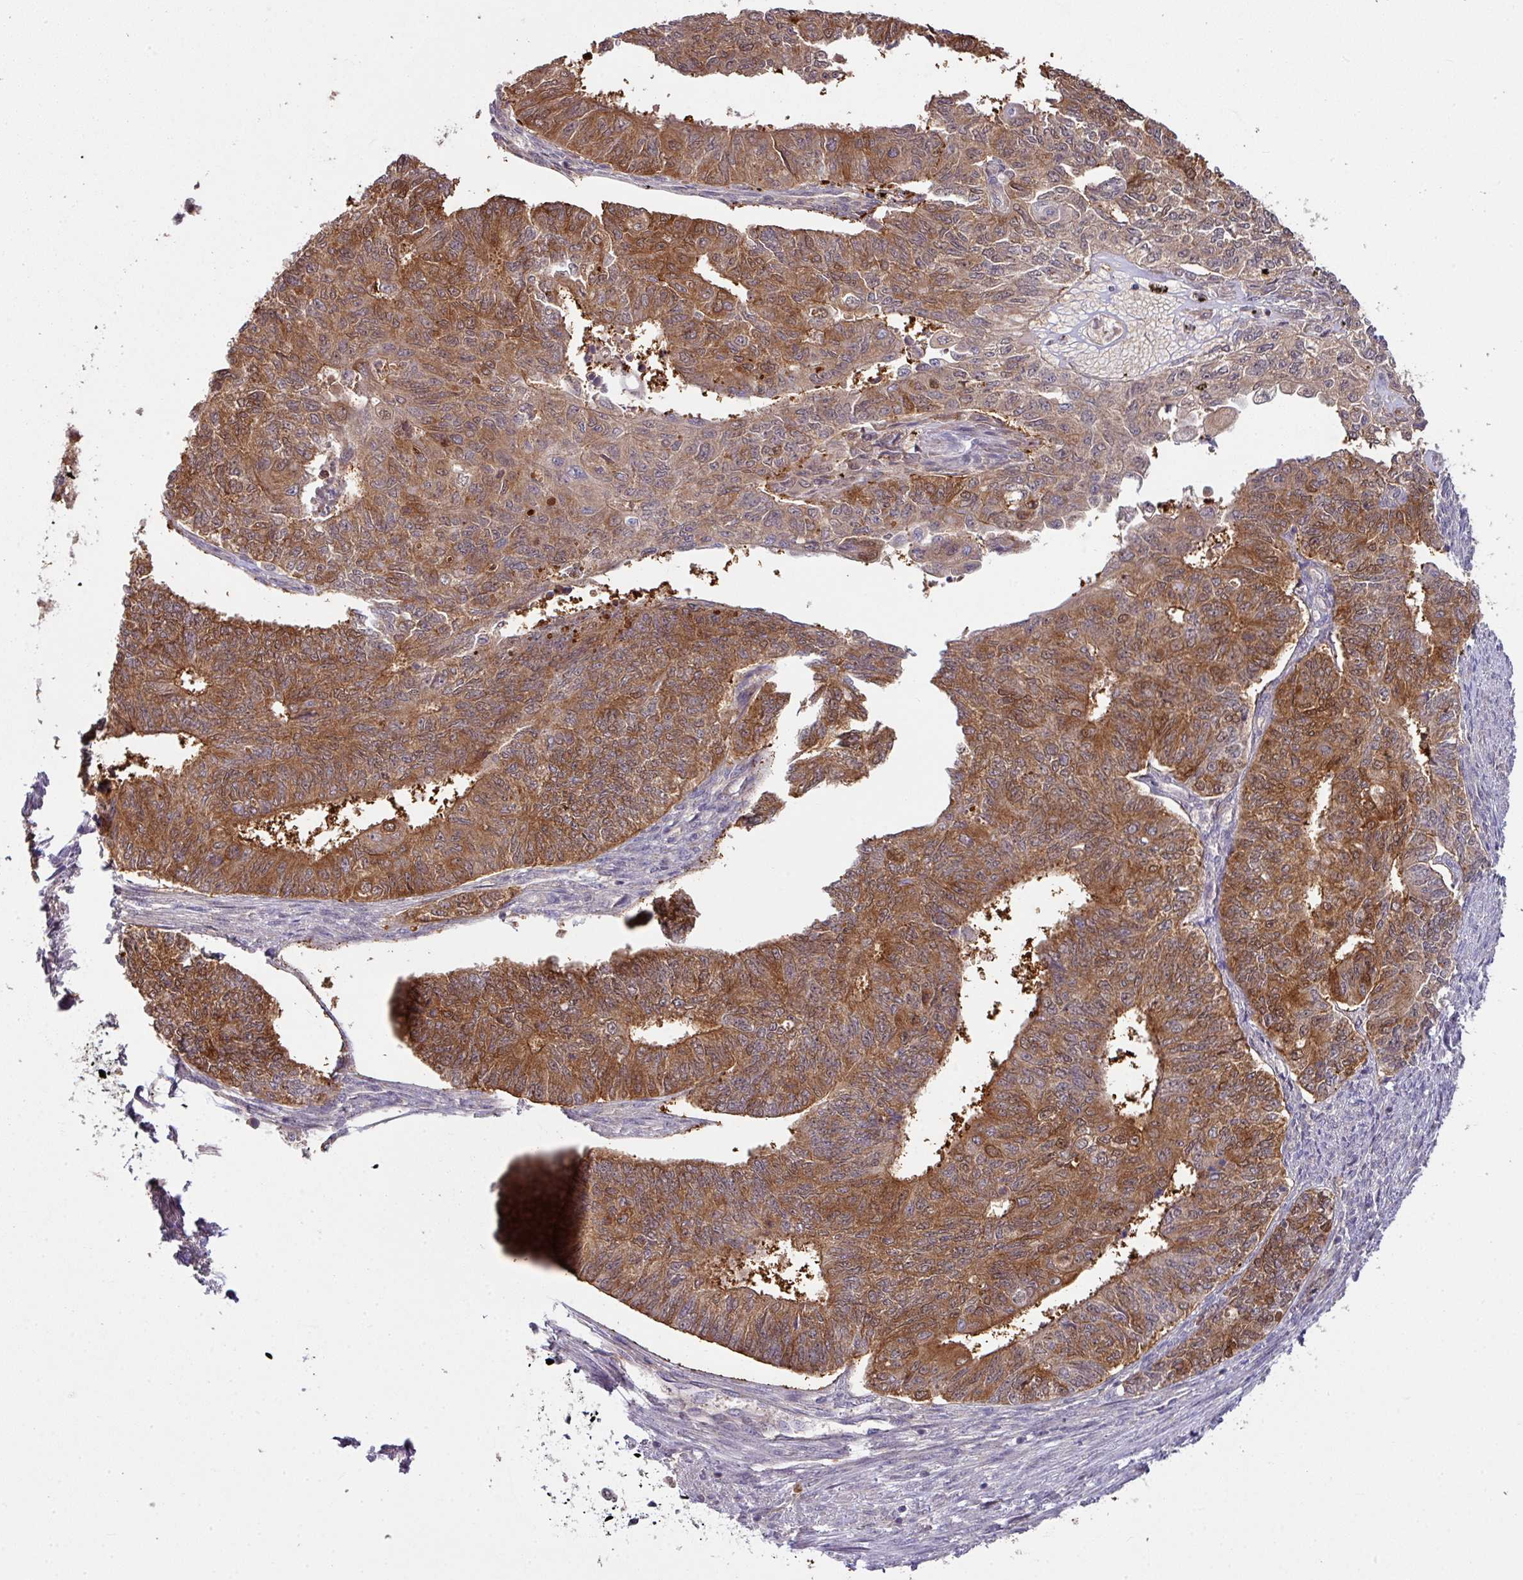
{"staining": {"intensity": "strong", "quantity": ">75%", "location": "cytoplasmic/membranous"}, "tissue": "endometrial cancer", "cell_type": "Tumor cells", "image_type": "cancer", "snomed": [{"axis": "morphology", "description": "Adenocarcinoma, NOS"}, {"axis": "topography", "description": "Endometrium"}], "caption": "Tumor cells demonstrate high levels of strong cytoplasmic/membranous positivity in about >75% of cells in endometrial cancer.", "gene": "SLAMF6", "patient": {"sex": "female", "age": 32}}